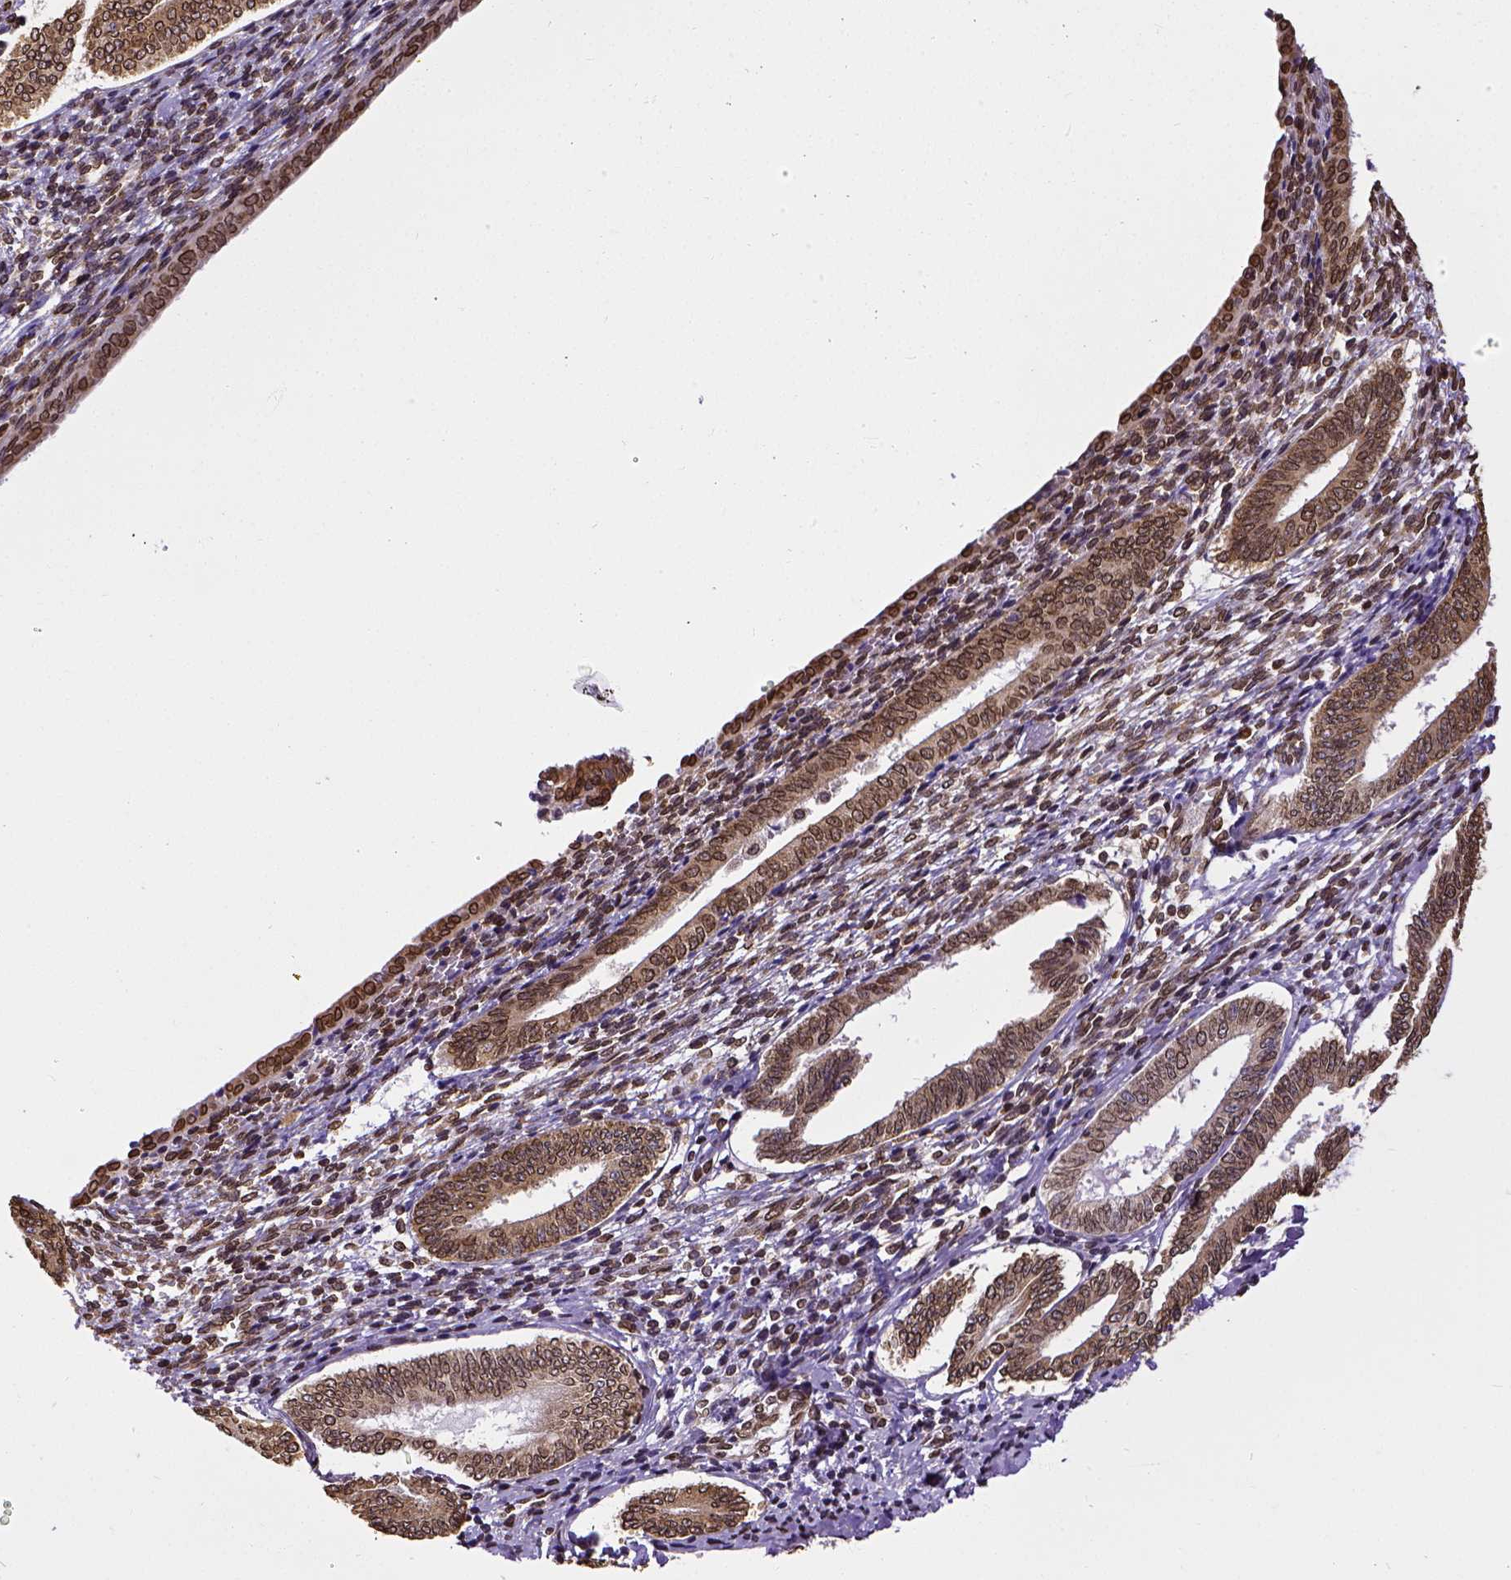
{"staining": {"intensity": "moderate", "quantity": ">75%", "location": "cytoplasmic/membranous,nuclear"}, "tissue": "cervical cancer", "cell_type": "Tumor cells", "image_type": "cancer", "snomed": [{"axis": "morphology", "description": "Squamous cell carcinoma, NOS"}, {"axis": "topography", "description": "Cervix"}], "caption": "Tumor cells demonstrate medium levels of moderate cytoplasmic/membranous and nuclear staining in about >75% of cells in cervical cancer. (IHC, brightfield microscopy, high magnification).", "gene": "MTDH", "patient": {"sex": "female", "age": 59}}